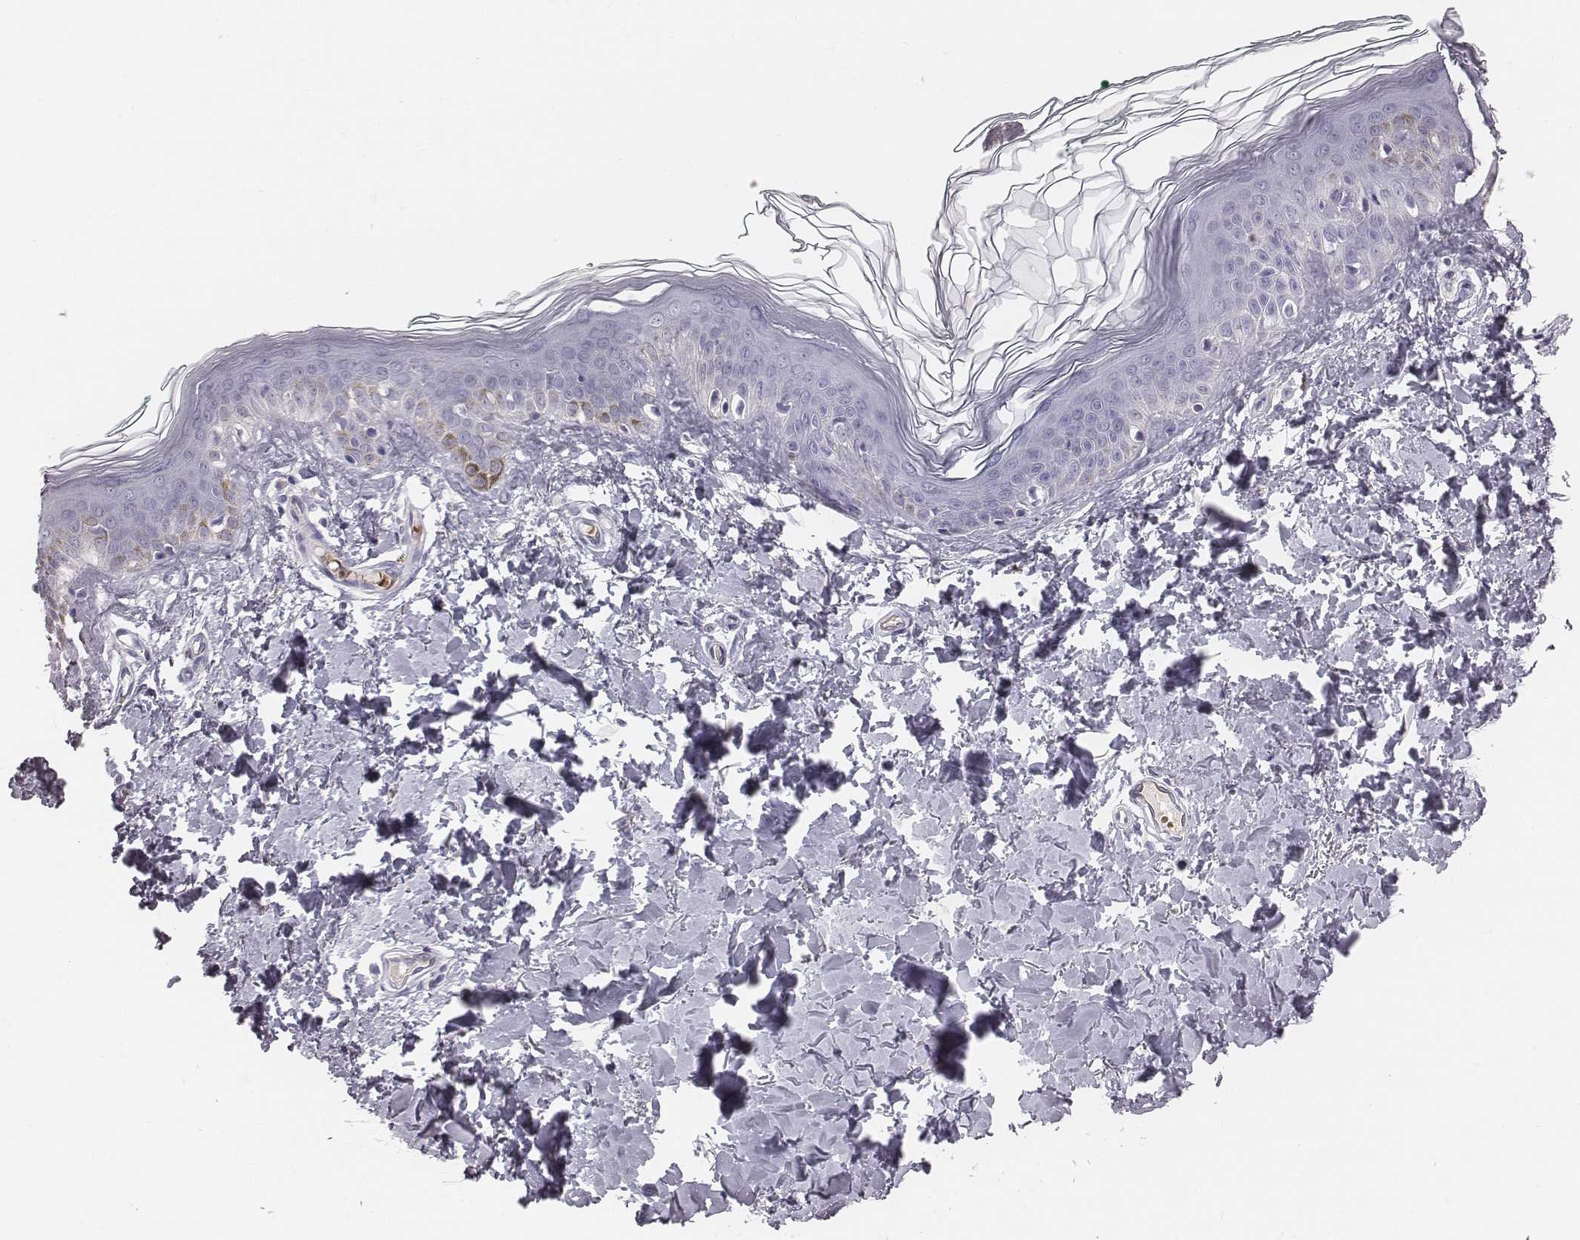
{"staining": {"intensity": "negative", "quantity": "none", "location": "none"}, "tissue": "skin", "cell_type": "Fibroblasts", "image_type": "normal", "snomed": [{"axis": "morphology", "description": "Normal tissue, NOS"}, {"axis": "topography", "description": "Skin"}, {"axis": "topography", "description": "Peripheral nerve tissue"}], "caption": "Immunohistochemistry photomicrograph of benign skin: human skin stained with DAB shows no significant protein staining in fibroblasts.", "gene": "HBZ", "patient": {"sex": "female", "age": 45}}